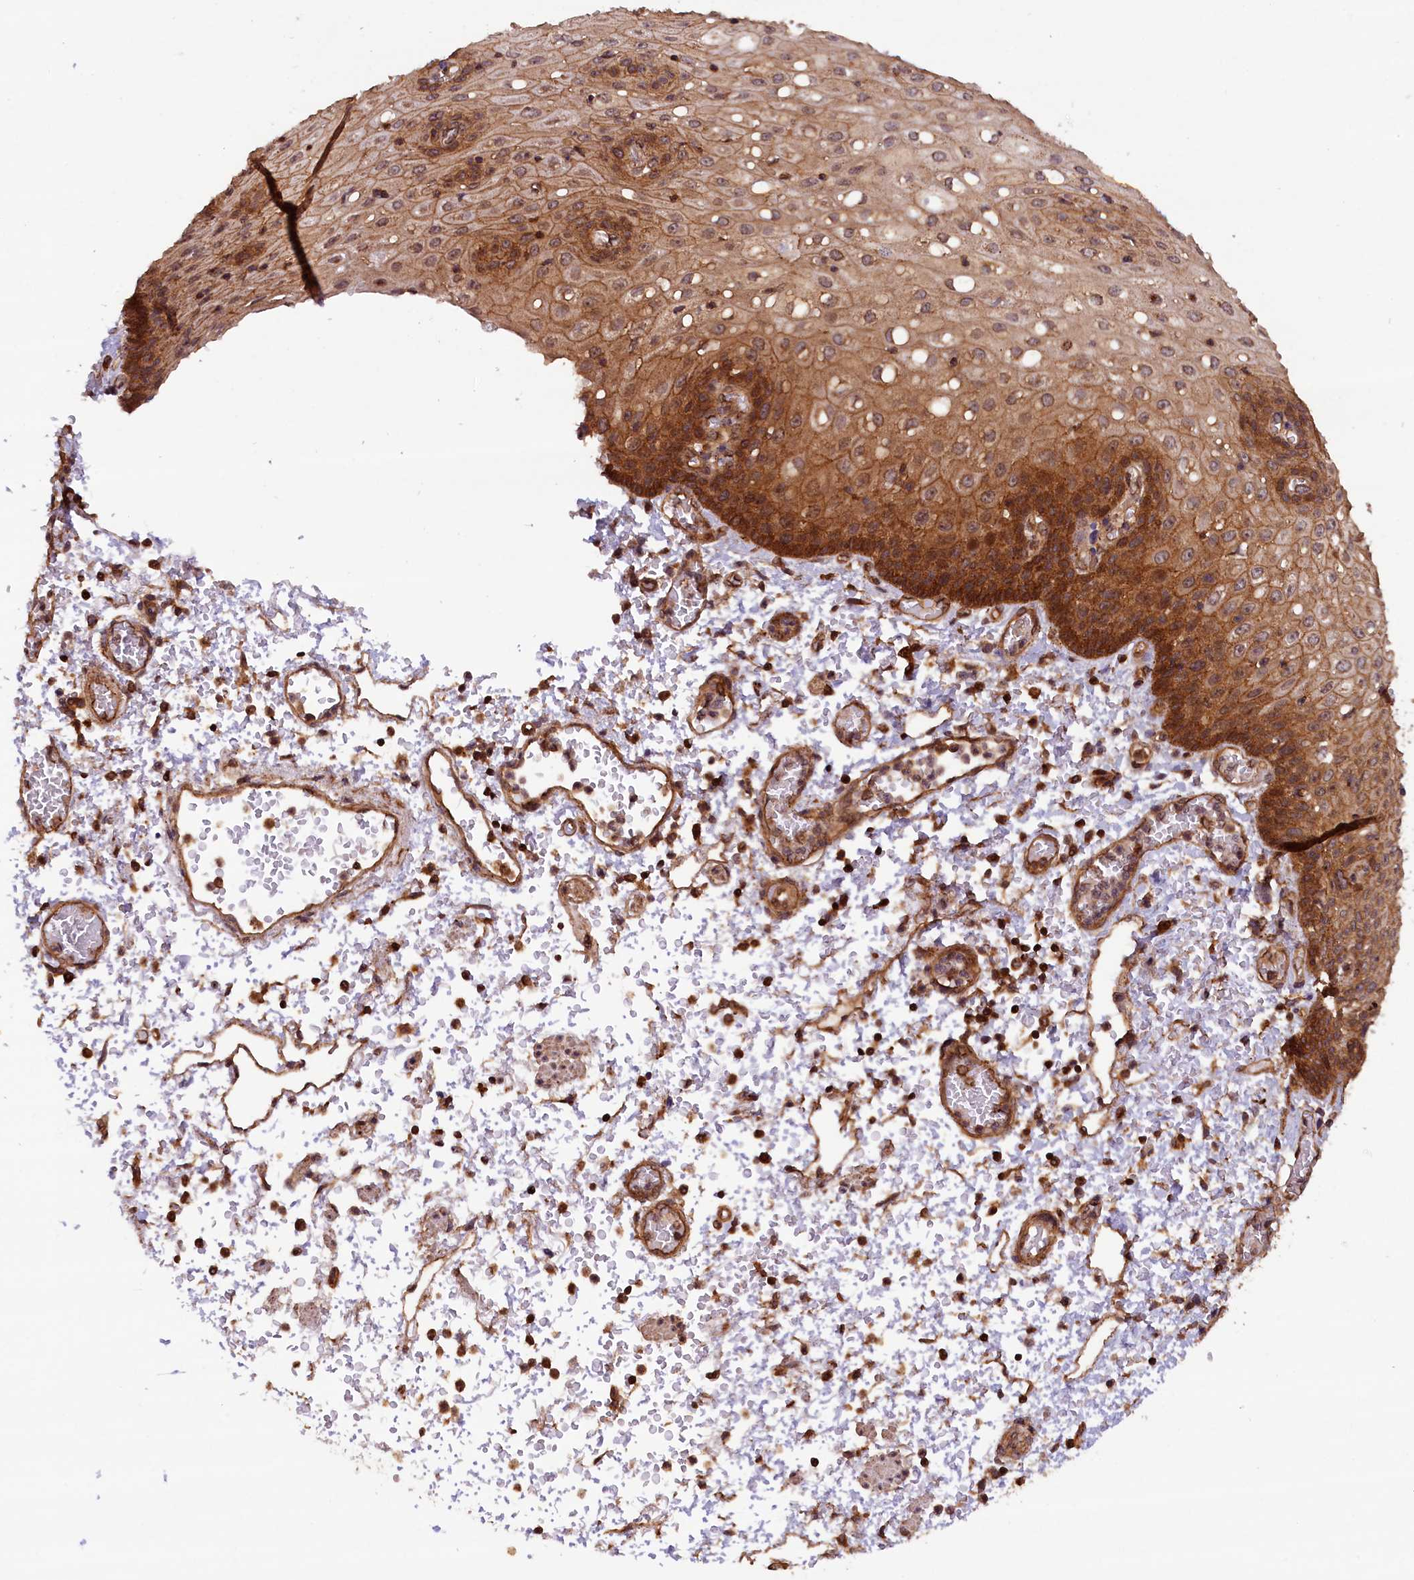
{"staining": {"intensity": "strong", "quantity": ">75%", "location": "cytoplasmic/membranous,nuclear"}, "tissue": "esophagus", "cell_type": "Squamous epithelial cells", "image_type": "normal", "snomed": [{"axis": "morphology", "description": "Normal tissue, NOS"}, {"axis": "topography", "description": "Esophagus"}], "caption": "Immunohistochemical staining of benign esophagus shows >75% levels of strong cytoplasmic/membranous,nuclear protein positivity in about >75% of squamous epithelial cells.", "gene": "IST1", "patient": {"sex": "male", "age": 81}}